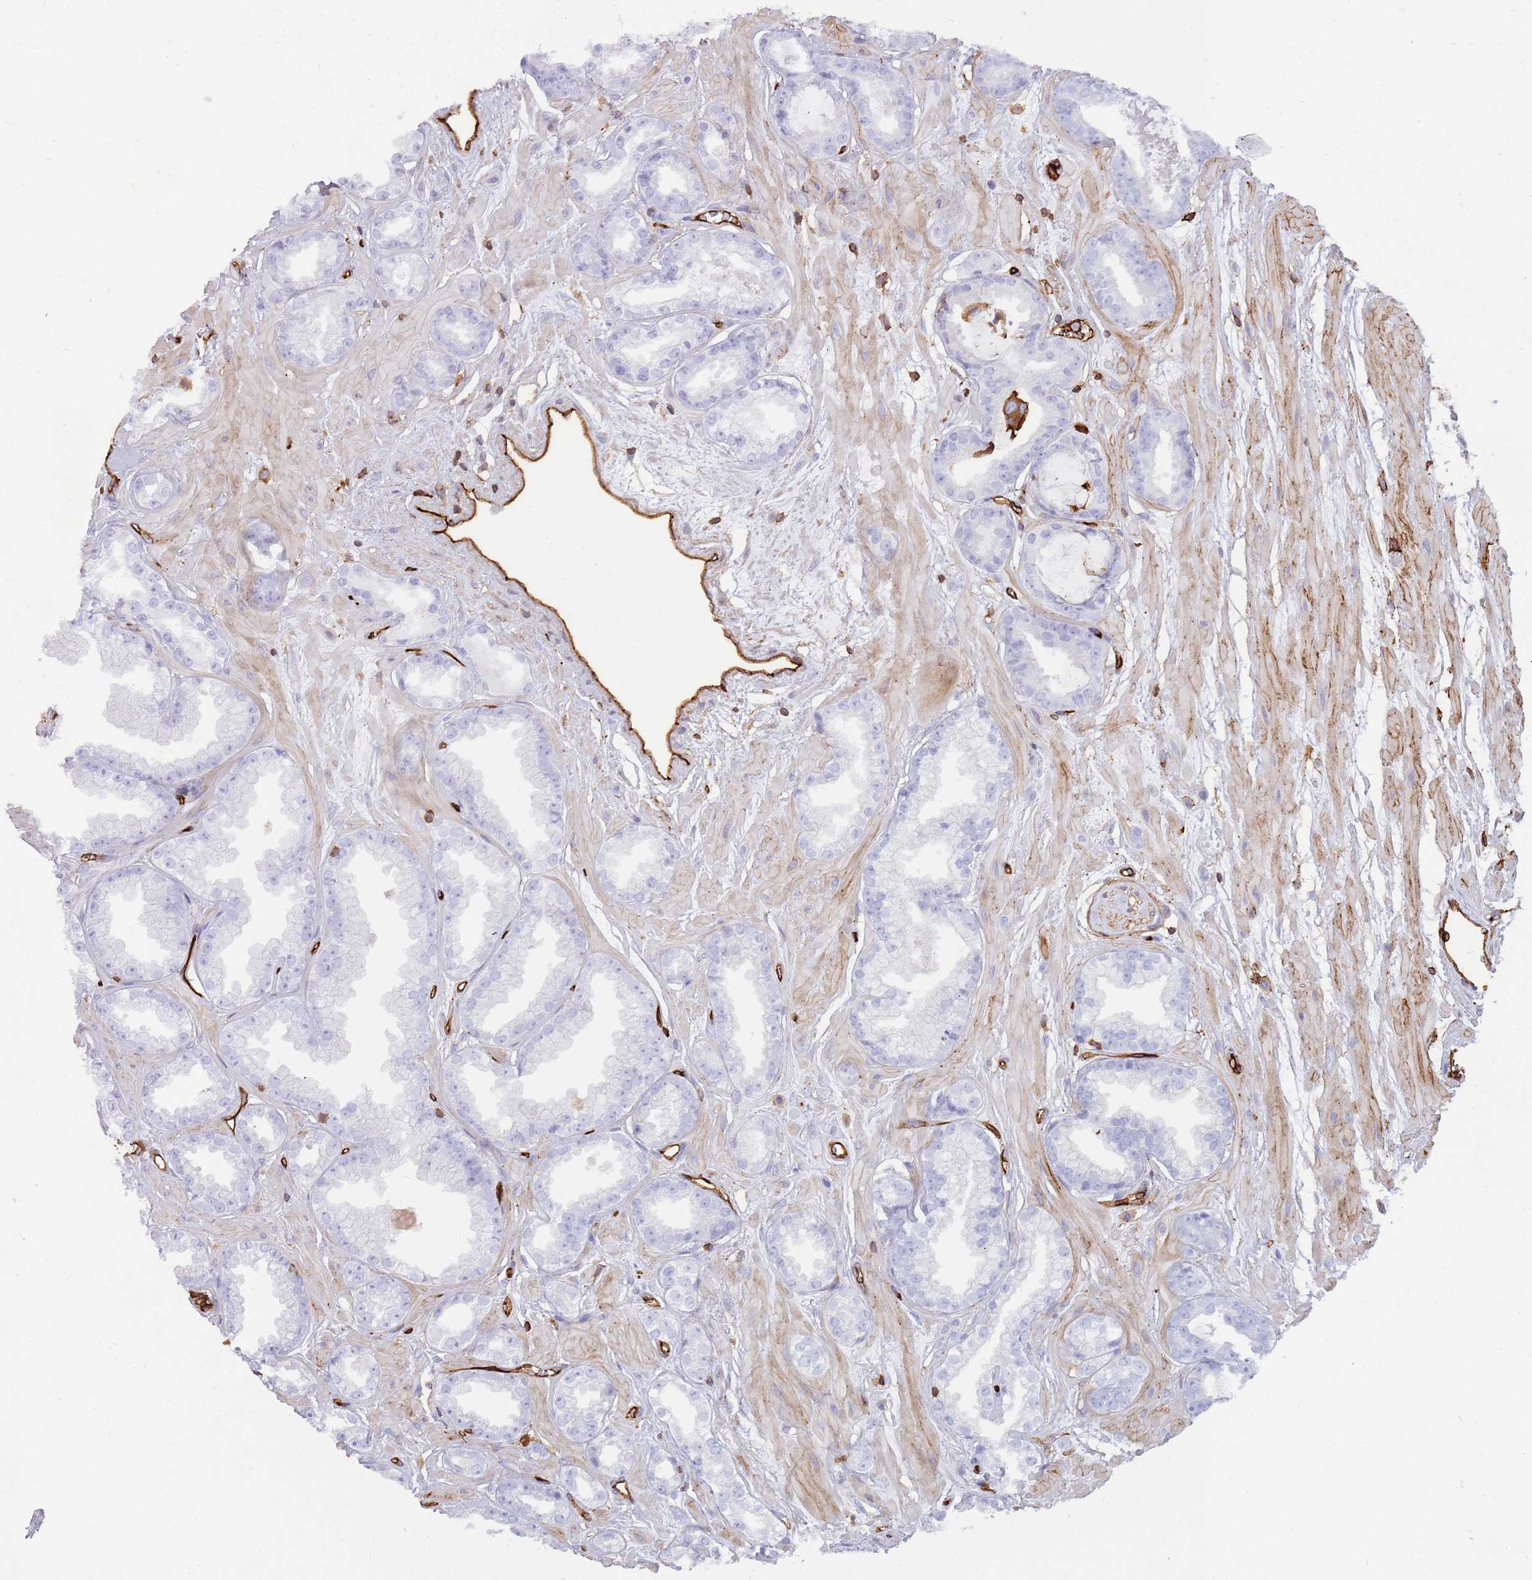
{"staining": {"intensity": "negative", "quantity": "none", "location": "none"}, "tissue": "prostate cancer", "cell_type": "Tumor cells", "image_type": "cancer", "snomed": [{"axis": "morphology", "description": "Adenocarcinoma, Low grade"}, {"axis": "topography", "description": "Prostate"}], "caption": "Immunohistochemistry histopathology image of low-grade adenocarcinoma (prostate) stained for a protein (brown), which shows no positivity in tumor cells. Nuclei are stained in blue.", "gene": "KBTBD7", "patient": {"sex": "male", "age": 60}}